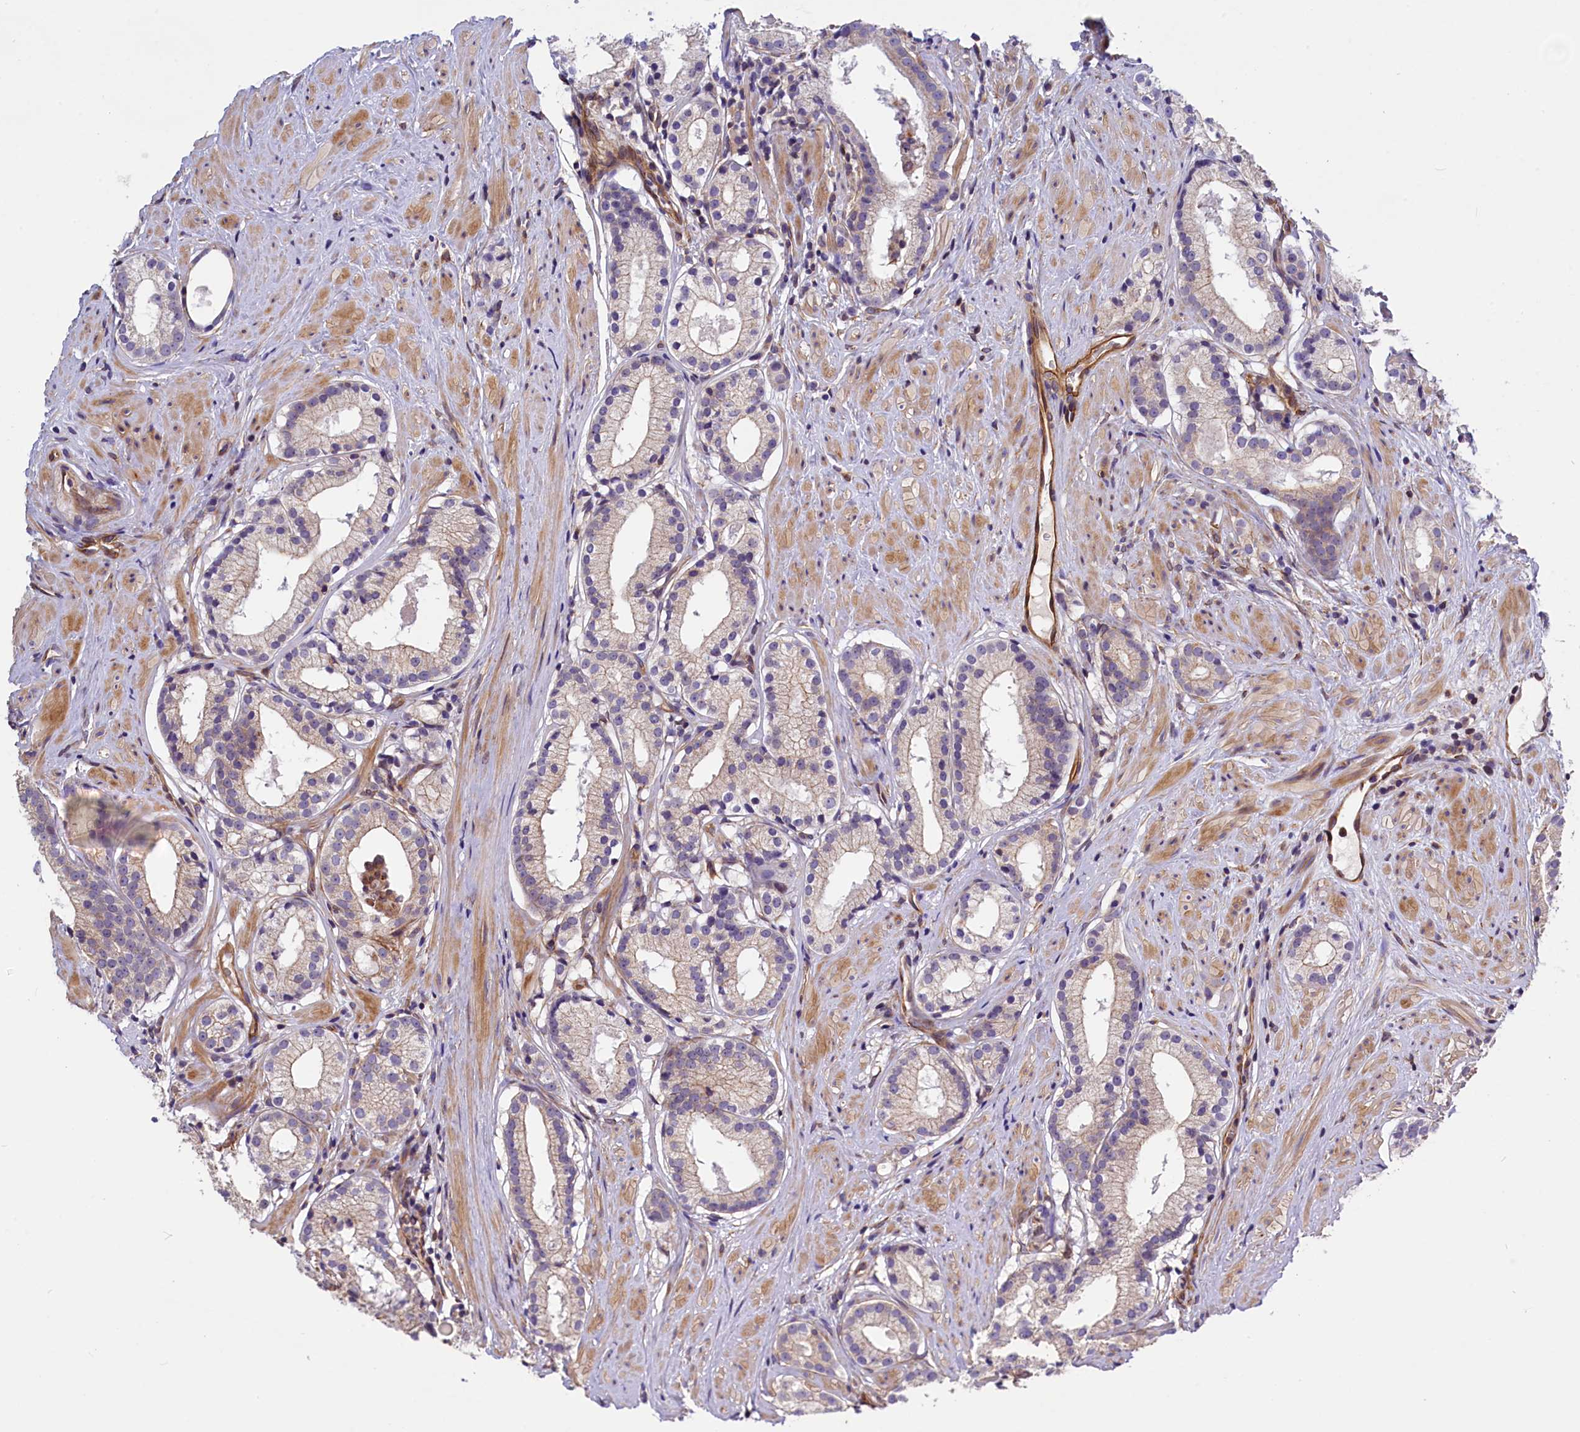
{"staining": {"intensity": "weak", "quantity": "<25%", "location": "cytoplasmic/membranous"}, "tissue": "prostate cancer", "cell_type": "Tumor cells", "image_type": "cancer", "snomed": [{"axis": "morphology", "description": "Adenocarcinoma, Low grade"}, {"axis": "topography", "description": "Prostate"}], "caption": "This is an immunohistochemistry (IHC) micrograph of human prostate cancer (low-grade adenocarcinoma). There is no positivity in tumor cells.", "gene": "MED20", "patient": {"sex": "male", "age": 57}}